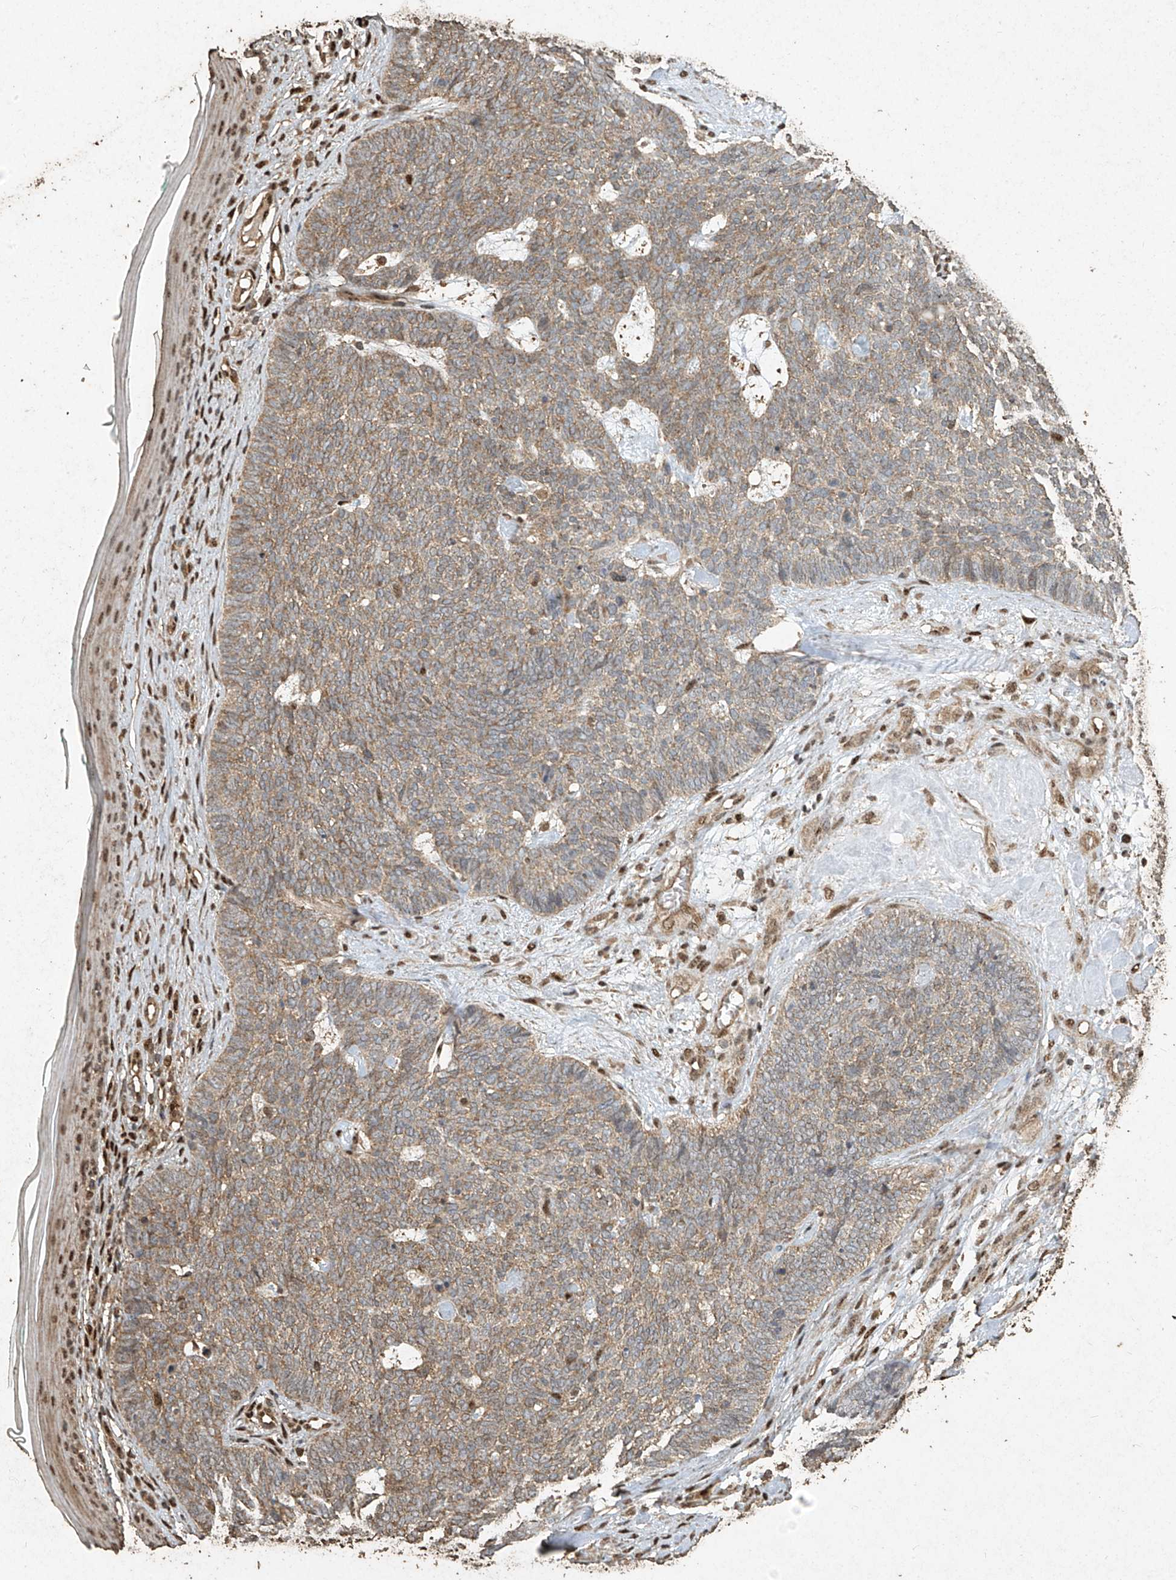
{"staining": {"intensity": "negative", "quantity": "none", "location": "none"}, "tissue": "skin cancer", "cell_type": "Tumor cells", "image_type": "cancer", "snomed": [{"axis": "morphology", "description": "Basal cell carcinoma"}, {"axis": "topography", "description": "Skin"}], "caption": "IHC histopathology image of basal cell carcinoma (skin) stained for a protein (brown), which reveals no expression in tumor cells.", "gene": "ERBB3", "patient": {"sex": "female", "age": 84}}